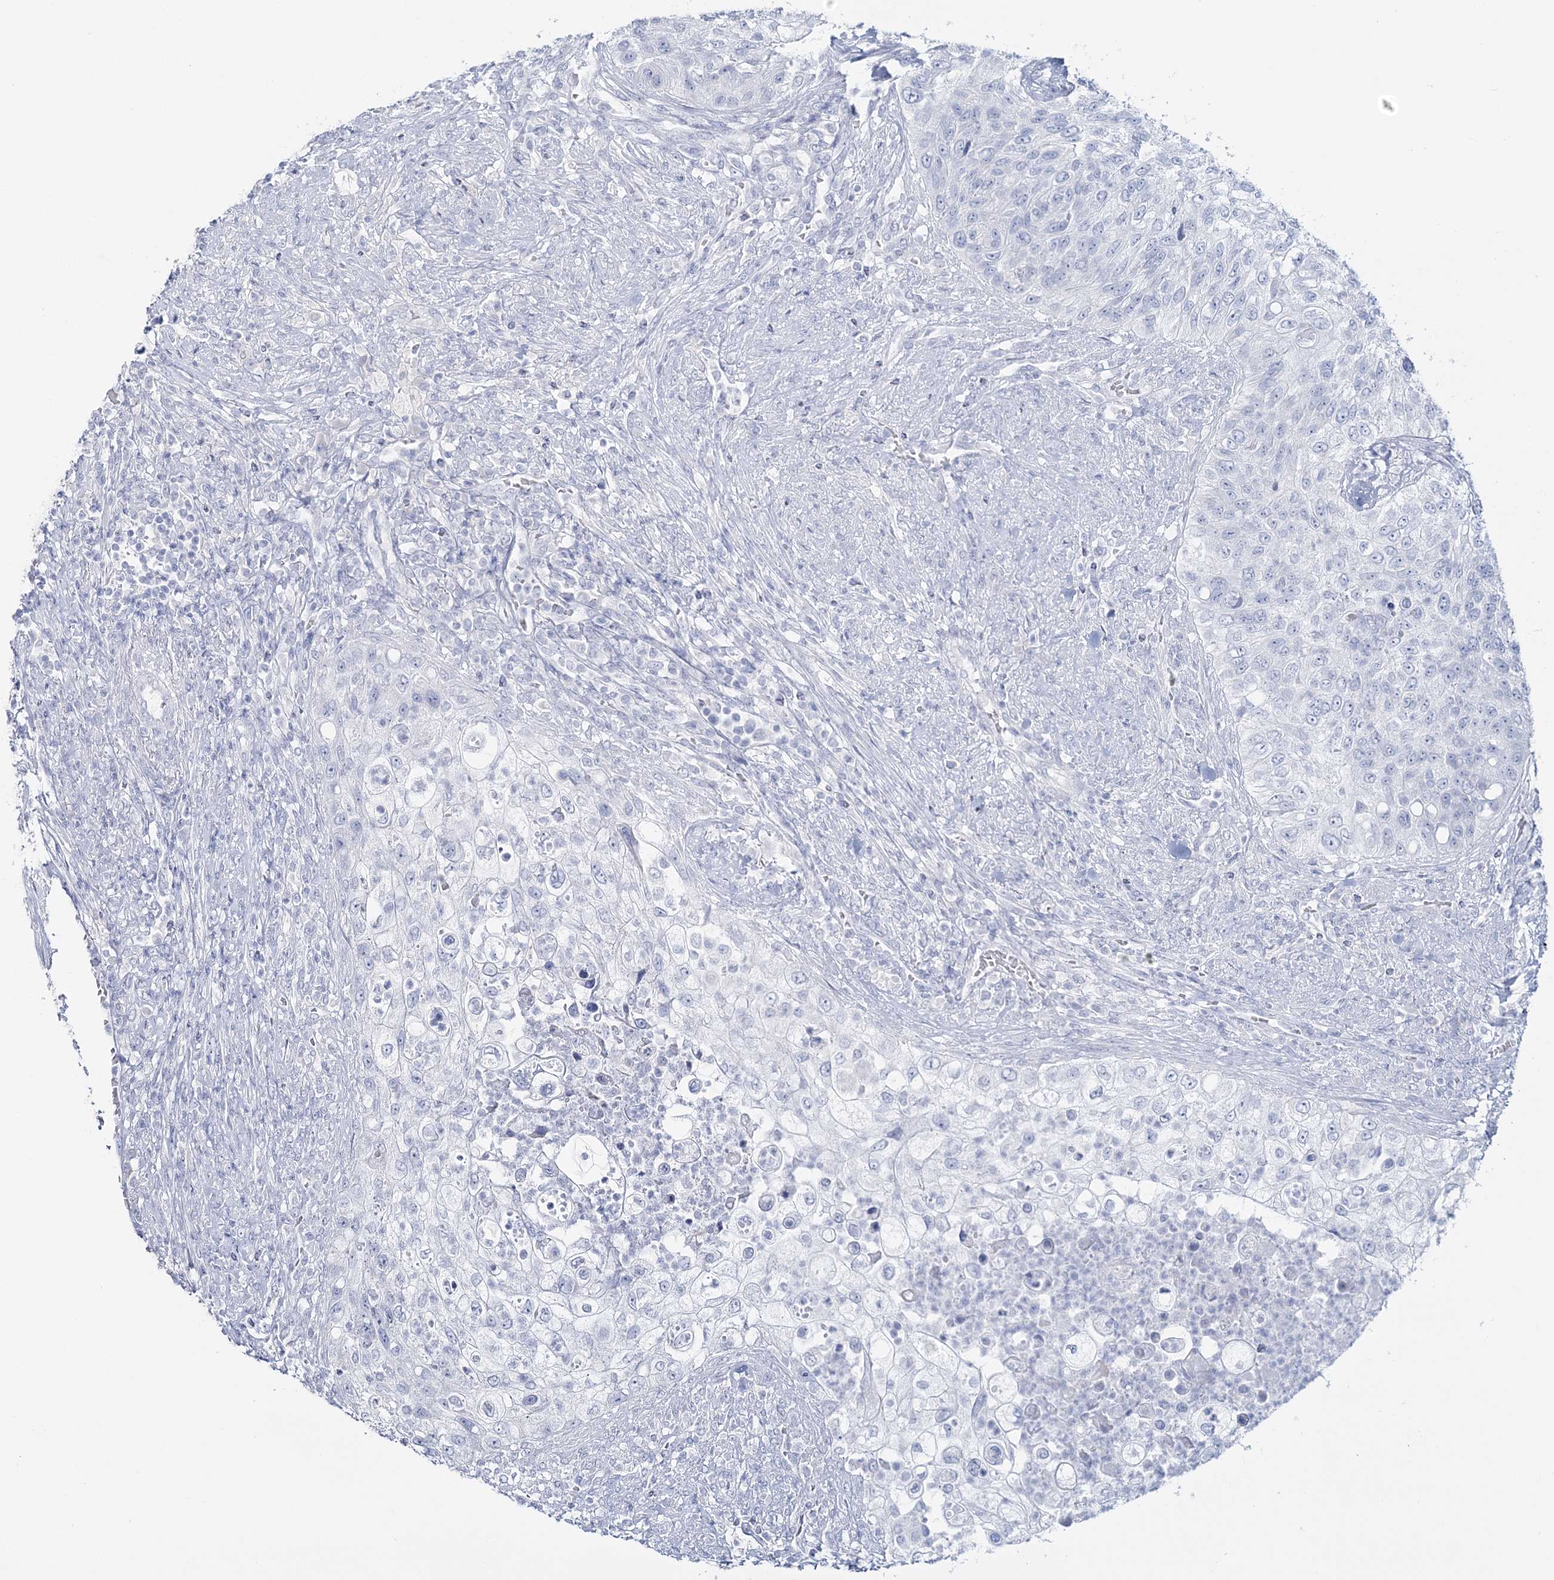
{"staining": {"intensity": "negative", "quantity": "none", "location": "none"}, "tissue": "urothelial cancer", "cell_type": "Tumor cells", "image_type": "cancer", "snomed": [{"axis": "morphology", "description": "Urothelial carcinoma, High grade"}, {"axis": "topography", "description": "Urinary bladder"}], "caption": "Immunohistochemistry (IHC) of human urothelial cancer shows no expression in tumor cells.", "gene": "CYP3A4", "patient": {"sex": "female", "age": 60}}